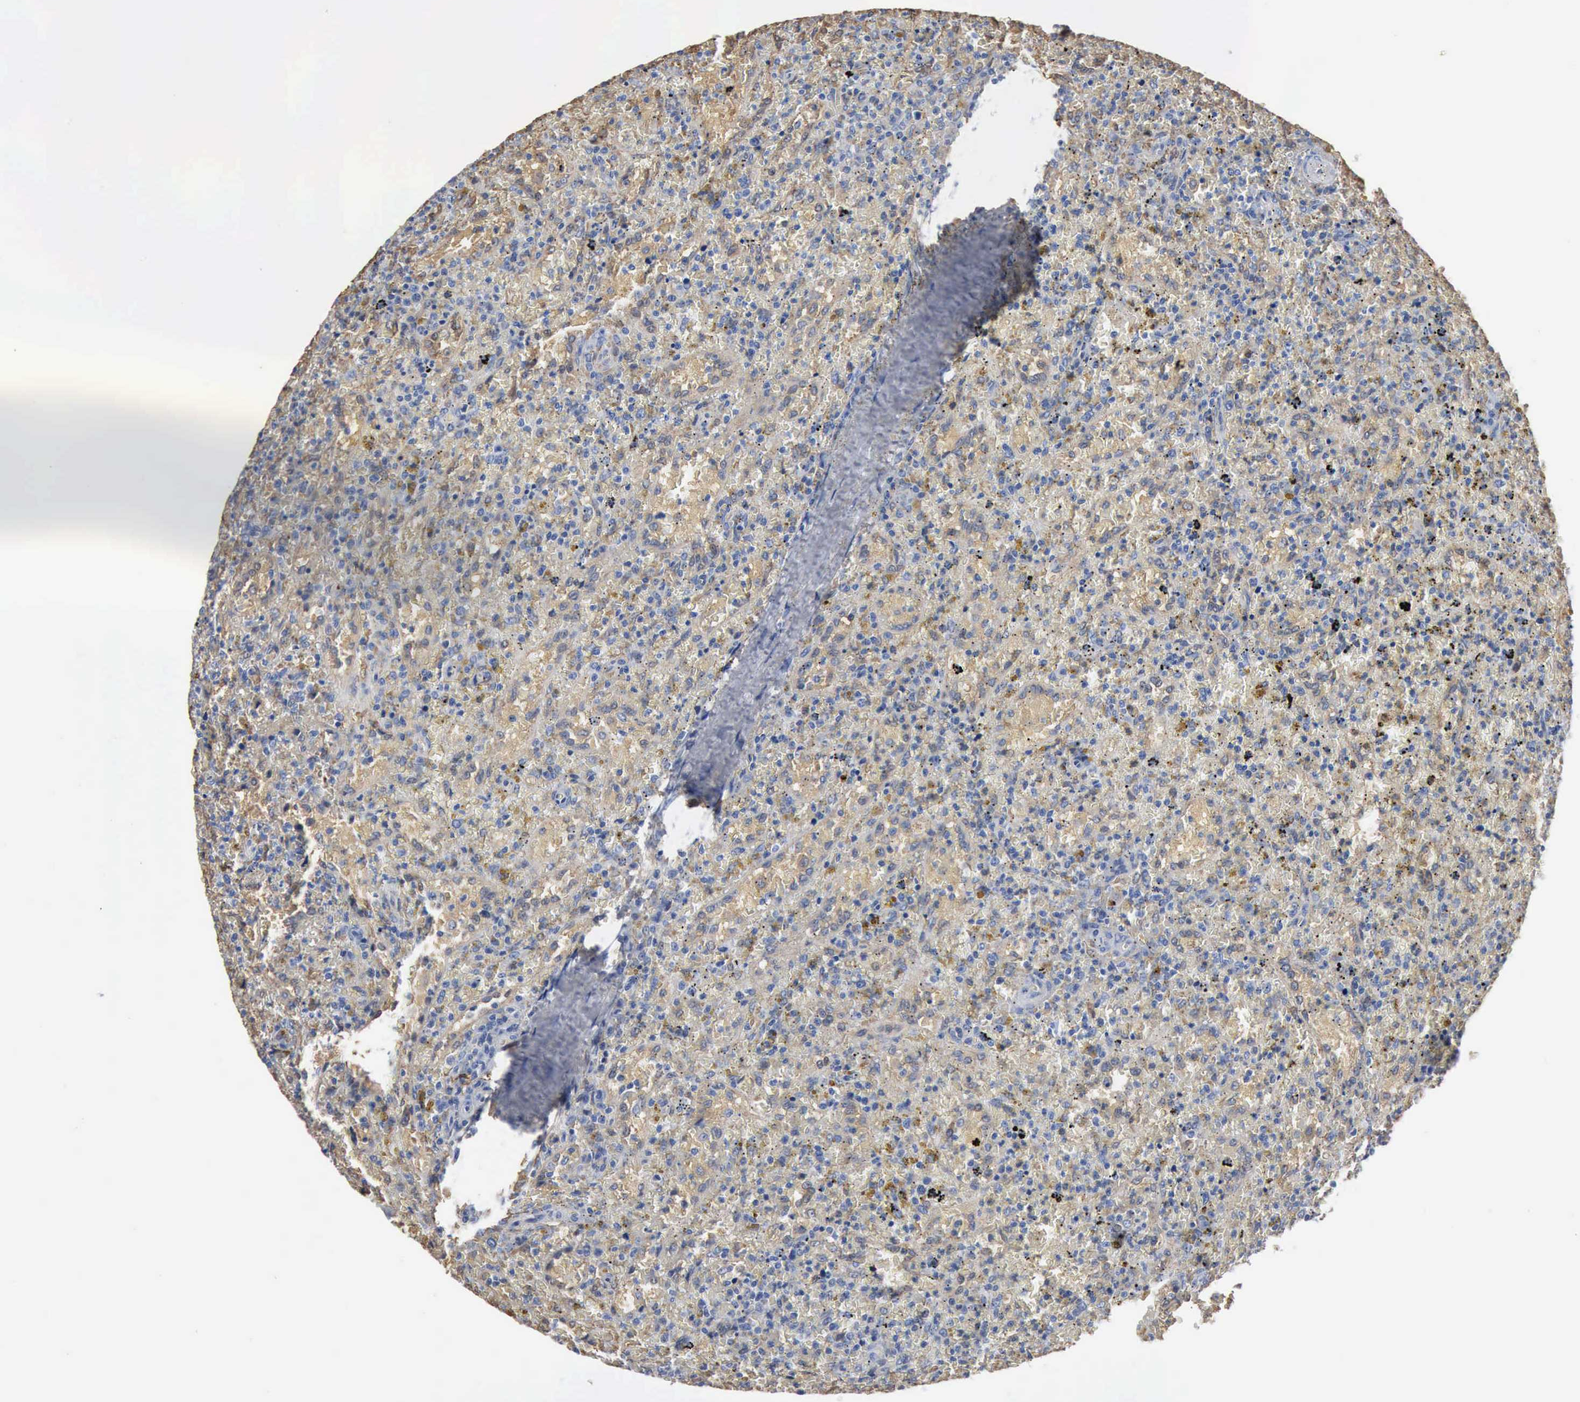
{"staining": {"intensity": "negative", "quantity": "none", "location": "none"}, "tissue": "lymphoma", "cell_type": "Tumor cells", "image_type": "cancer", "snomed": [{"axis": "morphology", "description": "Malignant lymphoma, non-Hodgkin's type, High grade"}, {"axis": "topography", "description": "Spleen"}, {"axis": "topography", "description": "Lymph node"}], "caption": "DAB (3,3'-diaminobenzidine) immunohistochemical staining of lymphoma shows no significant positivity in tumor cells.", "gene": "FSCN1", "patient": {"sex": "female", "age": 70}}